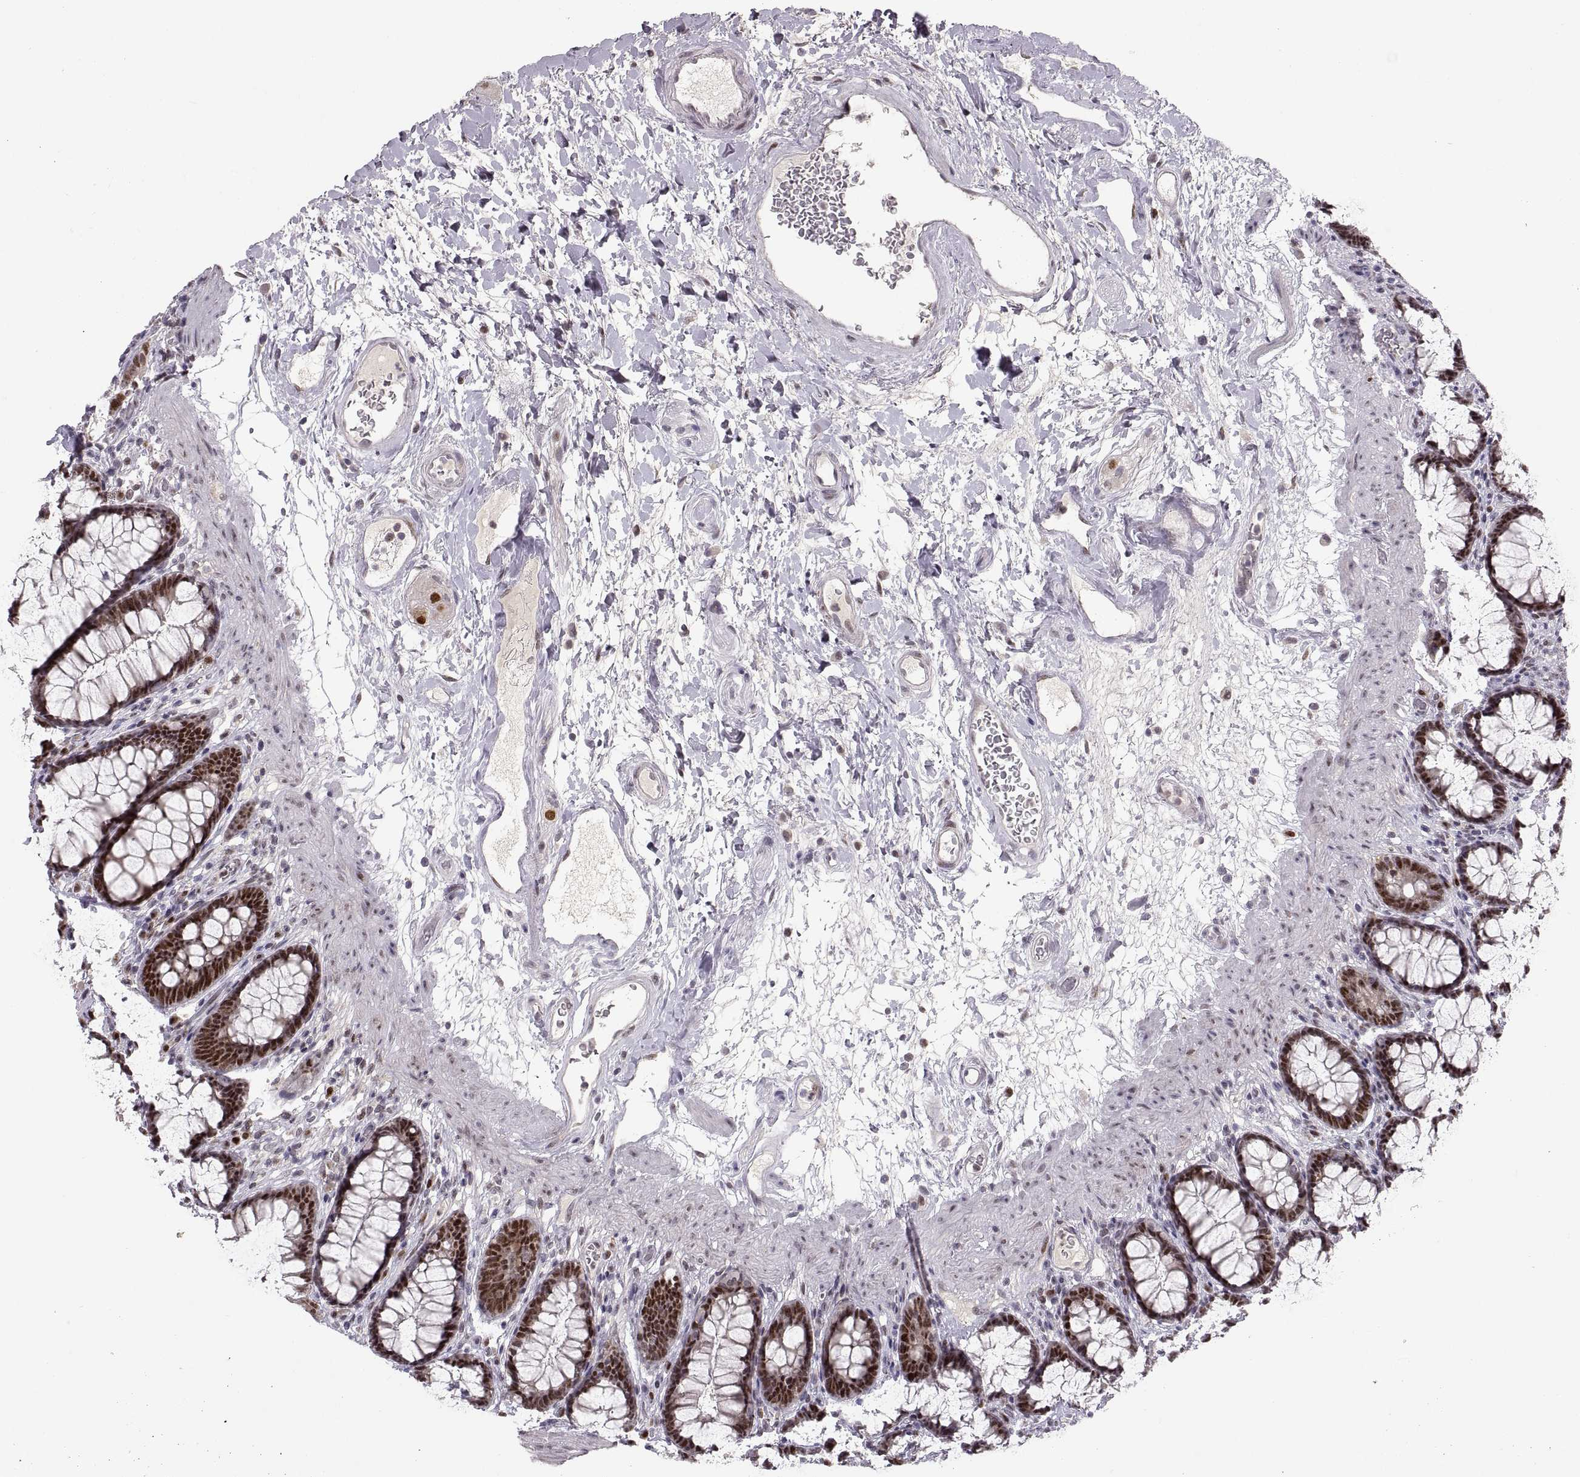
{"staining": {"intensity": "strong", "quantity": ">75%", "location": "cytoplasmic/membranous,nuclear"}, "tissue": "rectum", "cell_type": "Glandular cells", "image_type": "normal", "snomed": [{"axis": "morphology", "description": "Normal tissue, NOS"}, {"axis": "topography", "description": "Rectum"}], "caption": "Immunohistochemistry (DAB (3,3'-diaminobenzidine)) staining of benign human rectum shows strong cytoplasmic/membranous,nuclear protein staining in about >75% of glandular cells.", "gene": "SNAI1", "patient": {"sex": "male", "age": 72}}